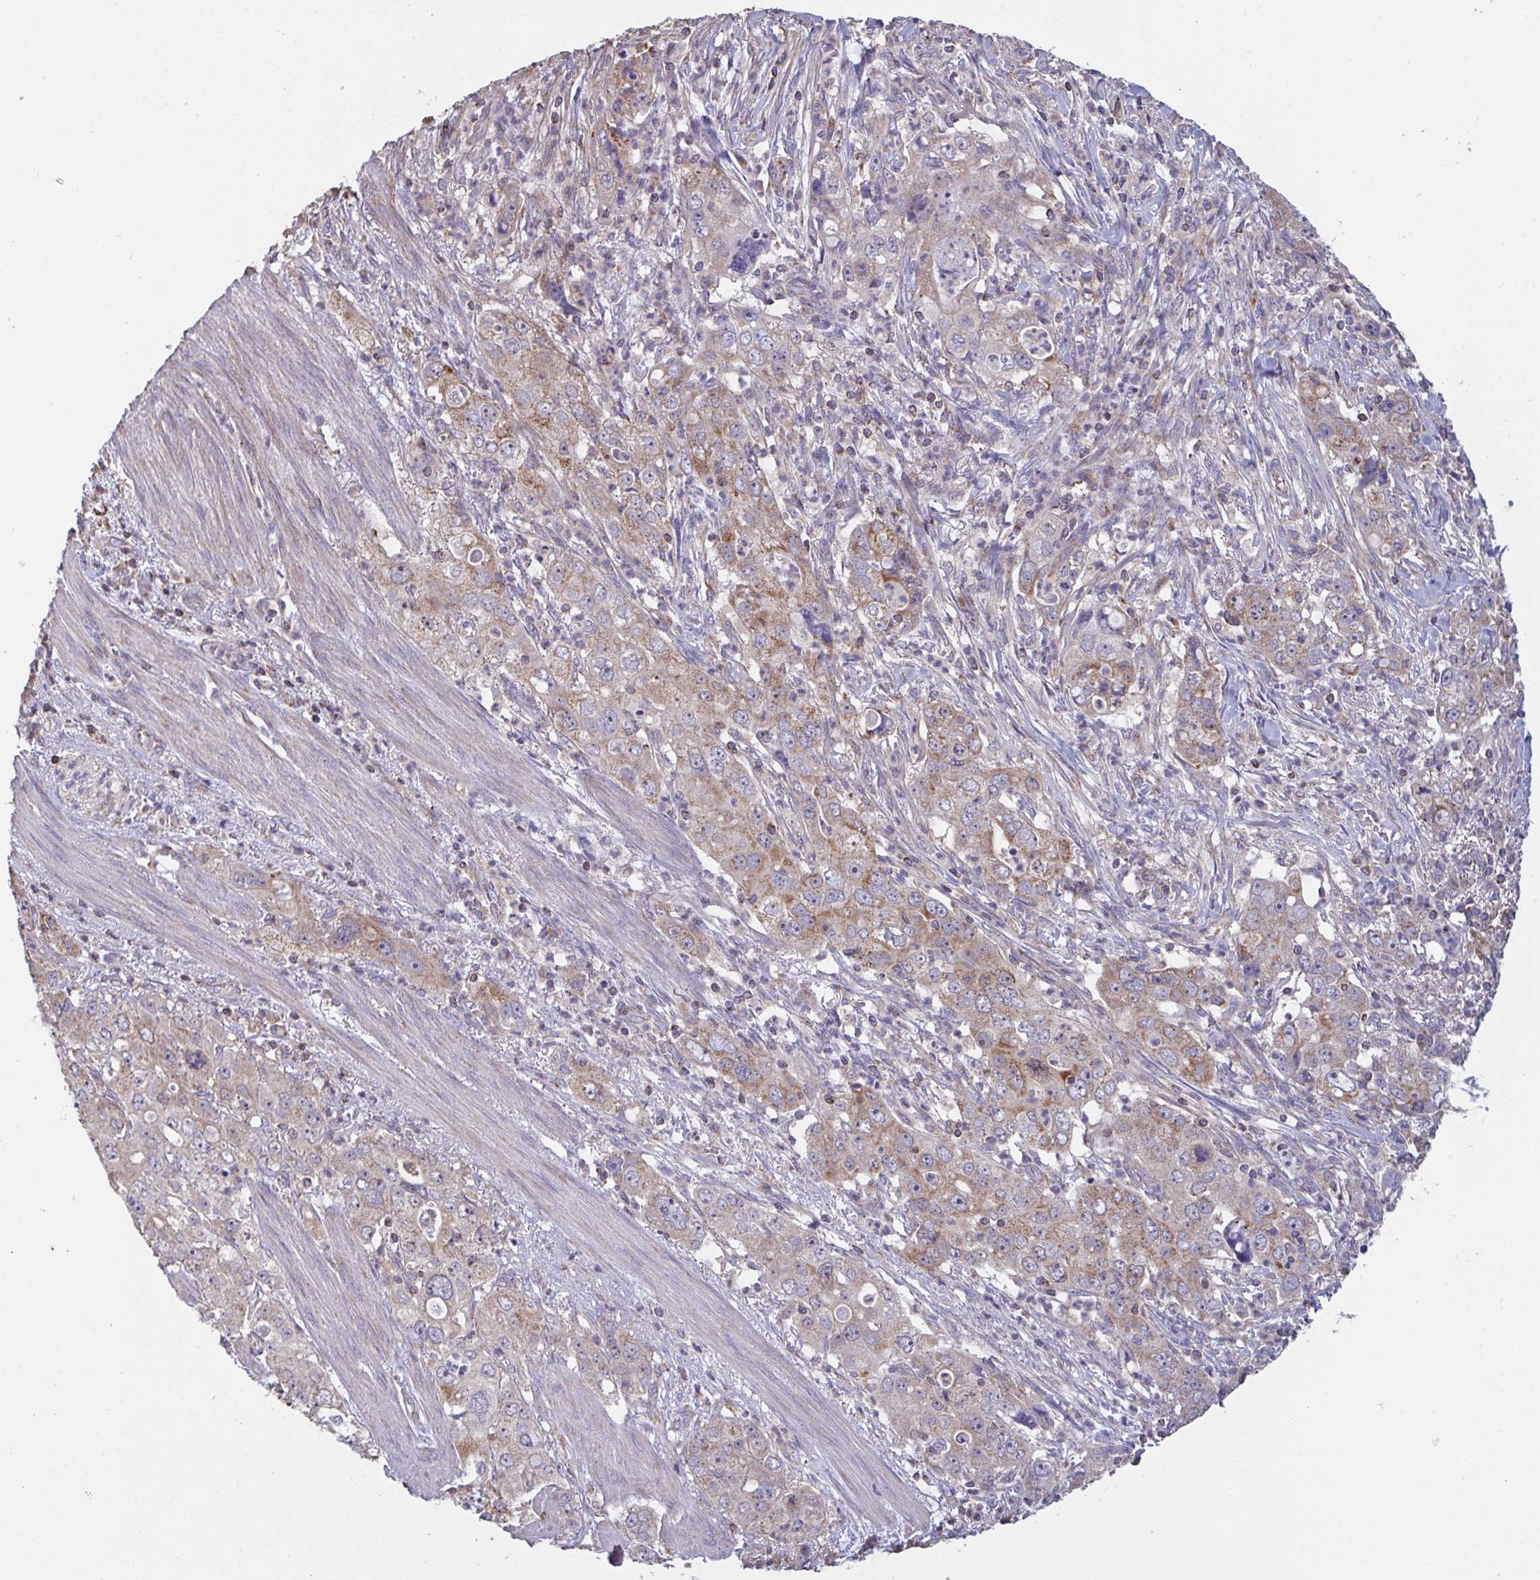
{"staining": {"intensity": "weak", "quantity": "25%-75%", "location": "cytoplasmic/membranous"}, "tissue": "stomach cancer", "cell_type": "Tumor cells", "image_type": "cancer", "snomed": [{"axis": "morphology", "description": "Adenocarcinoma, NOS"}, {"axis": "topography", "description": "Stomach, upper"}], "caption": "Human stomach cancer (adenocarcinoma) stained with a protein marker exhibits weak staining in tumor cells.", "gene": "MICOS10", "patient": {"sex": "male", "age": 75}}